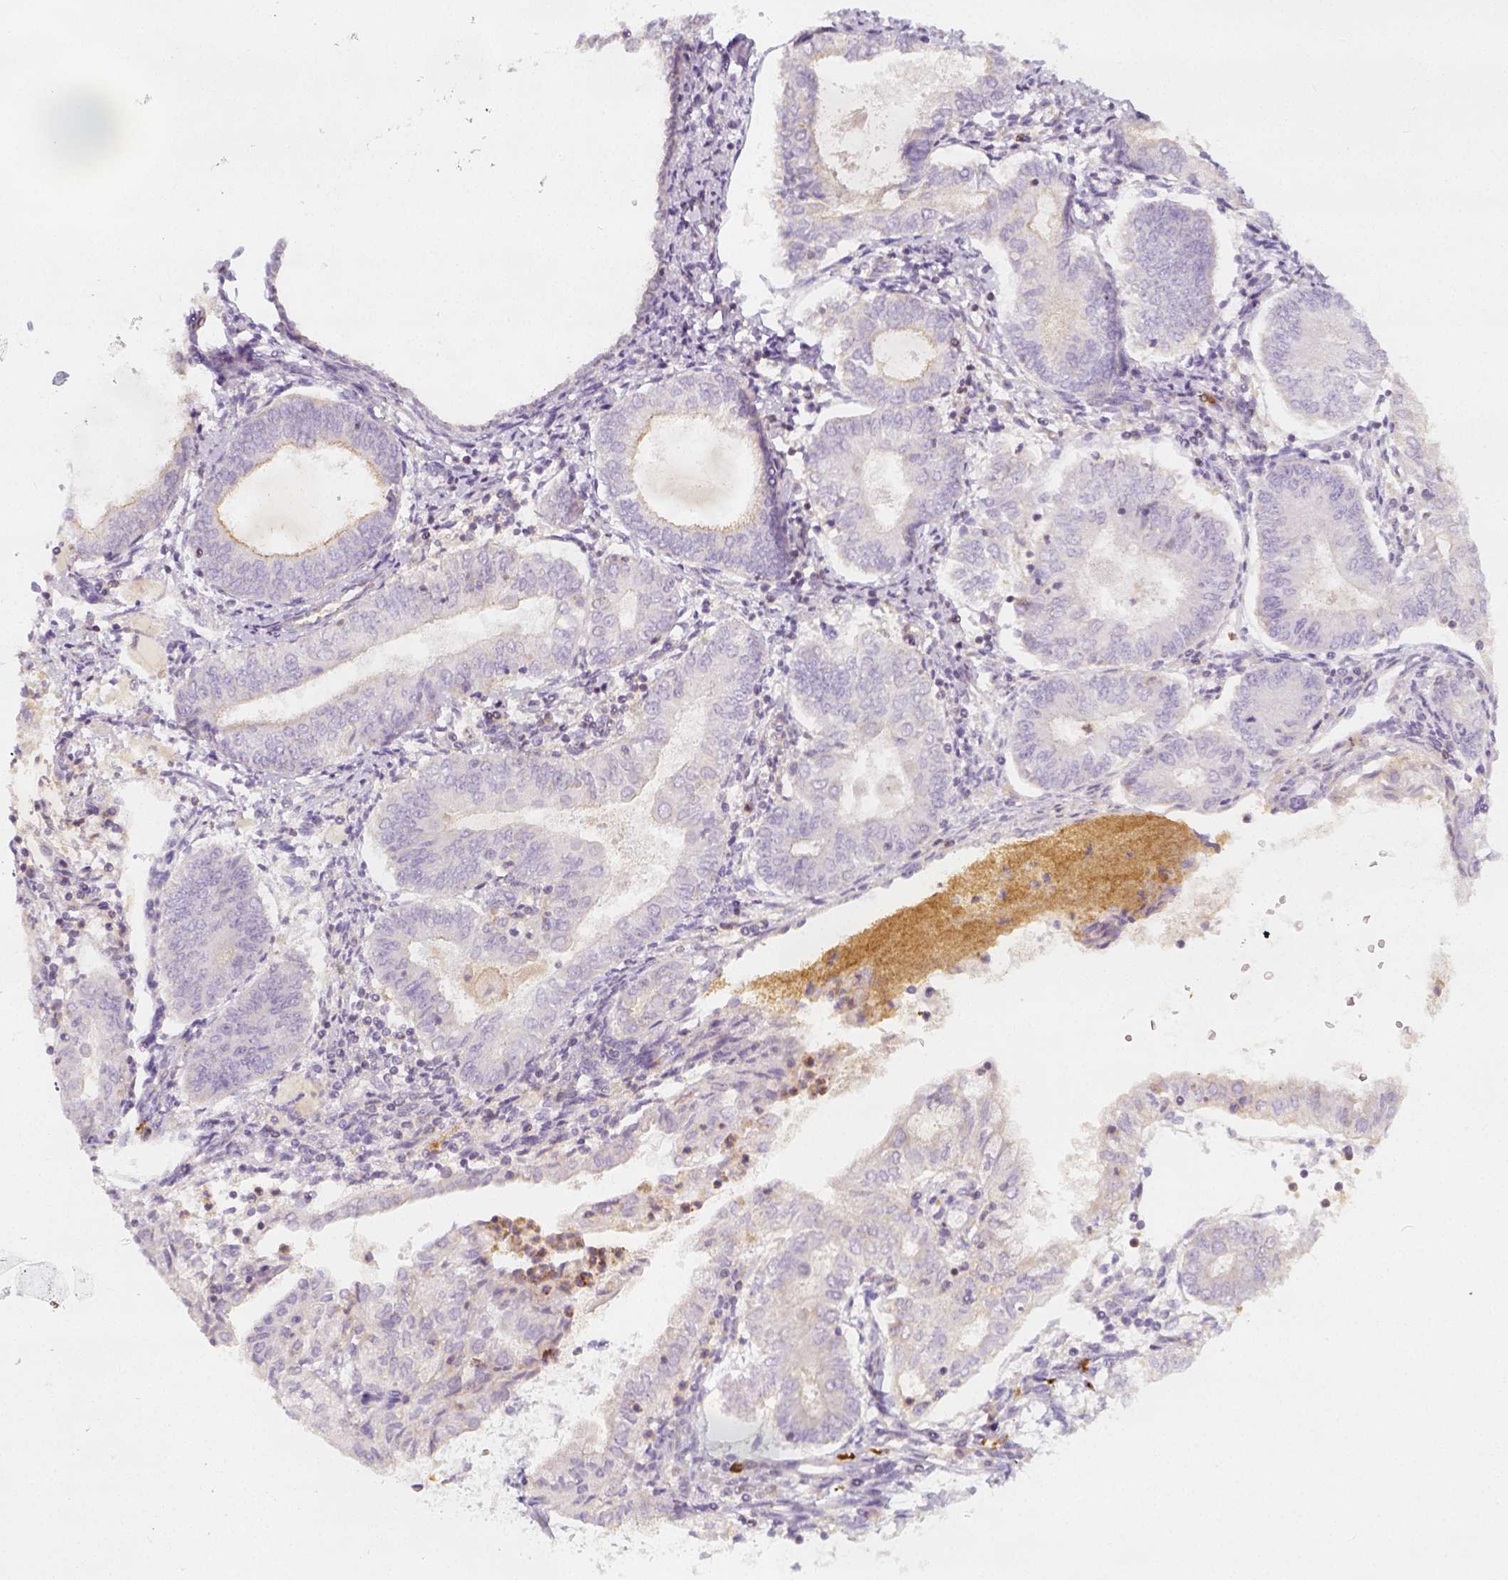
{"staining": {"intensity": "negative", "quantity": "none", "location": "none"}, "tissue": "endometrial cancer", "cell_type": "Tumor cells", "image_type": "cancer", "snomed": [{"axis": "morphology", "description": "Adenocarcinoma, NOS"}, {"axis": "topography", "description": "Endometrium"}], "caption": "DAB immunohistochemical staining of endometrial cancer (adenocarcinoma) shows no significant expression in tumor cells.", "gene": "PTPRJ", "patient": {"sex": "female", "age": 68}}